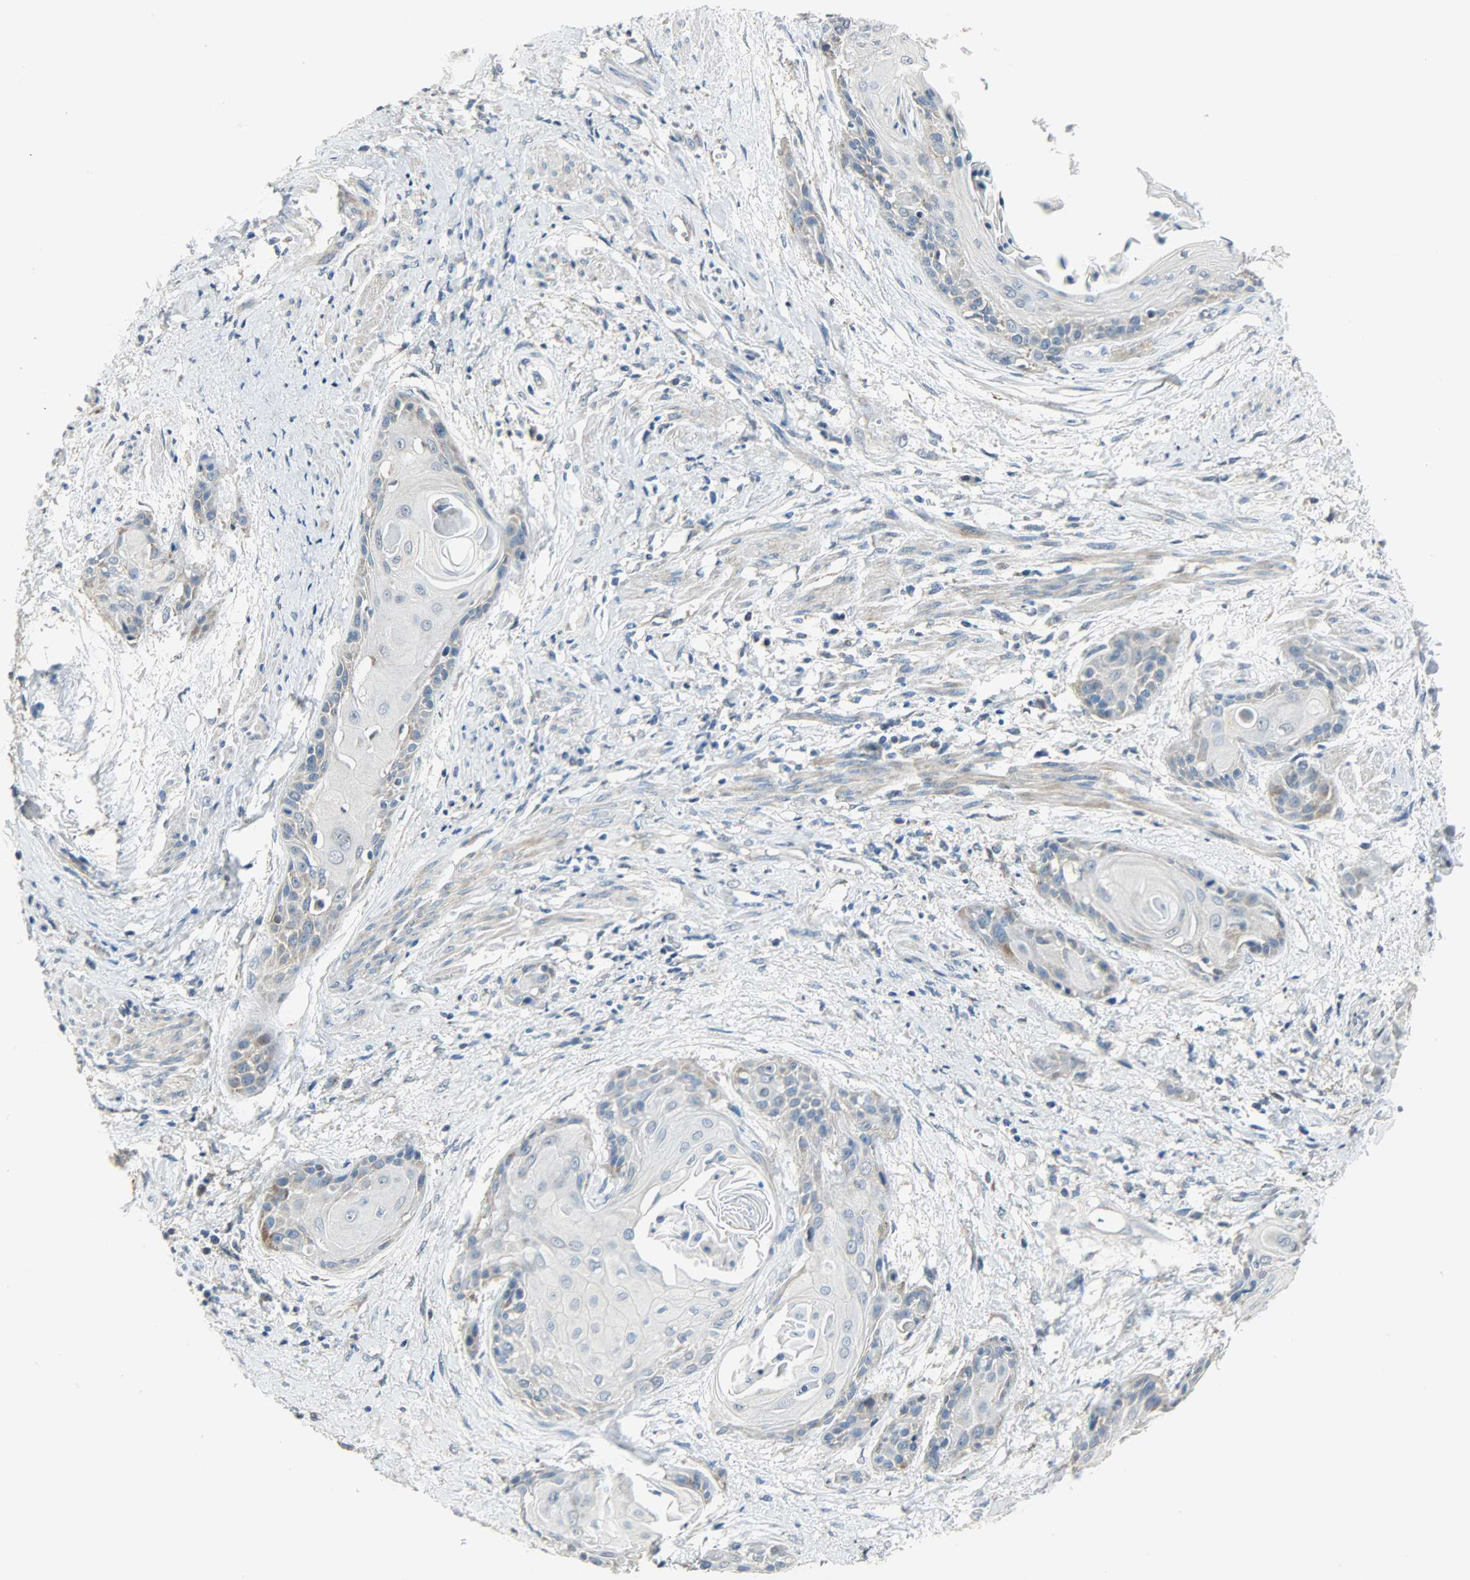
{"staining": {"intensity": "negative", "quantity": "none", "location": "none"}, "tissue": "cervical cancer", "cell_type": "Tumor cells", "image_type": "cancer", "snomed": [{"axis": "morphology", "description": "Squamous cell carcinoma, NOS"}, {"axis": "topography", "description": "Cervix"}], "caption": "Squamous cell carcinoma (cervical) was stained to show a protein in brown. There is no significant positivity in tumor cells. (Brightfield microscopy of DAB (3,3'-diaminobenzidine) IHC at high magnification).", "gene": "PPP1R1B", "patient": {"sex": "female", "age": 57}}